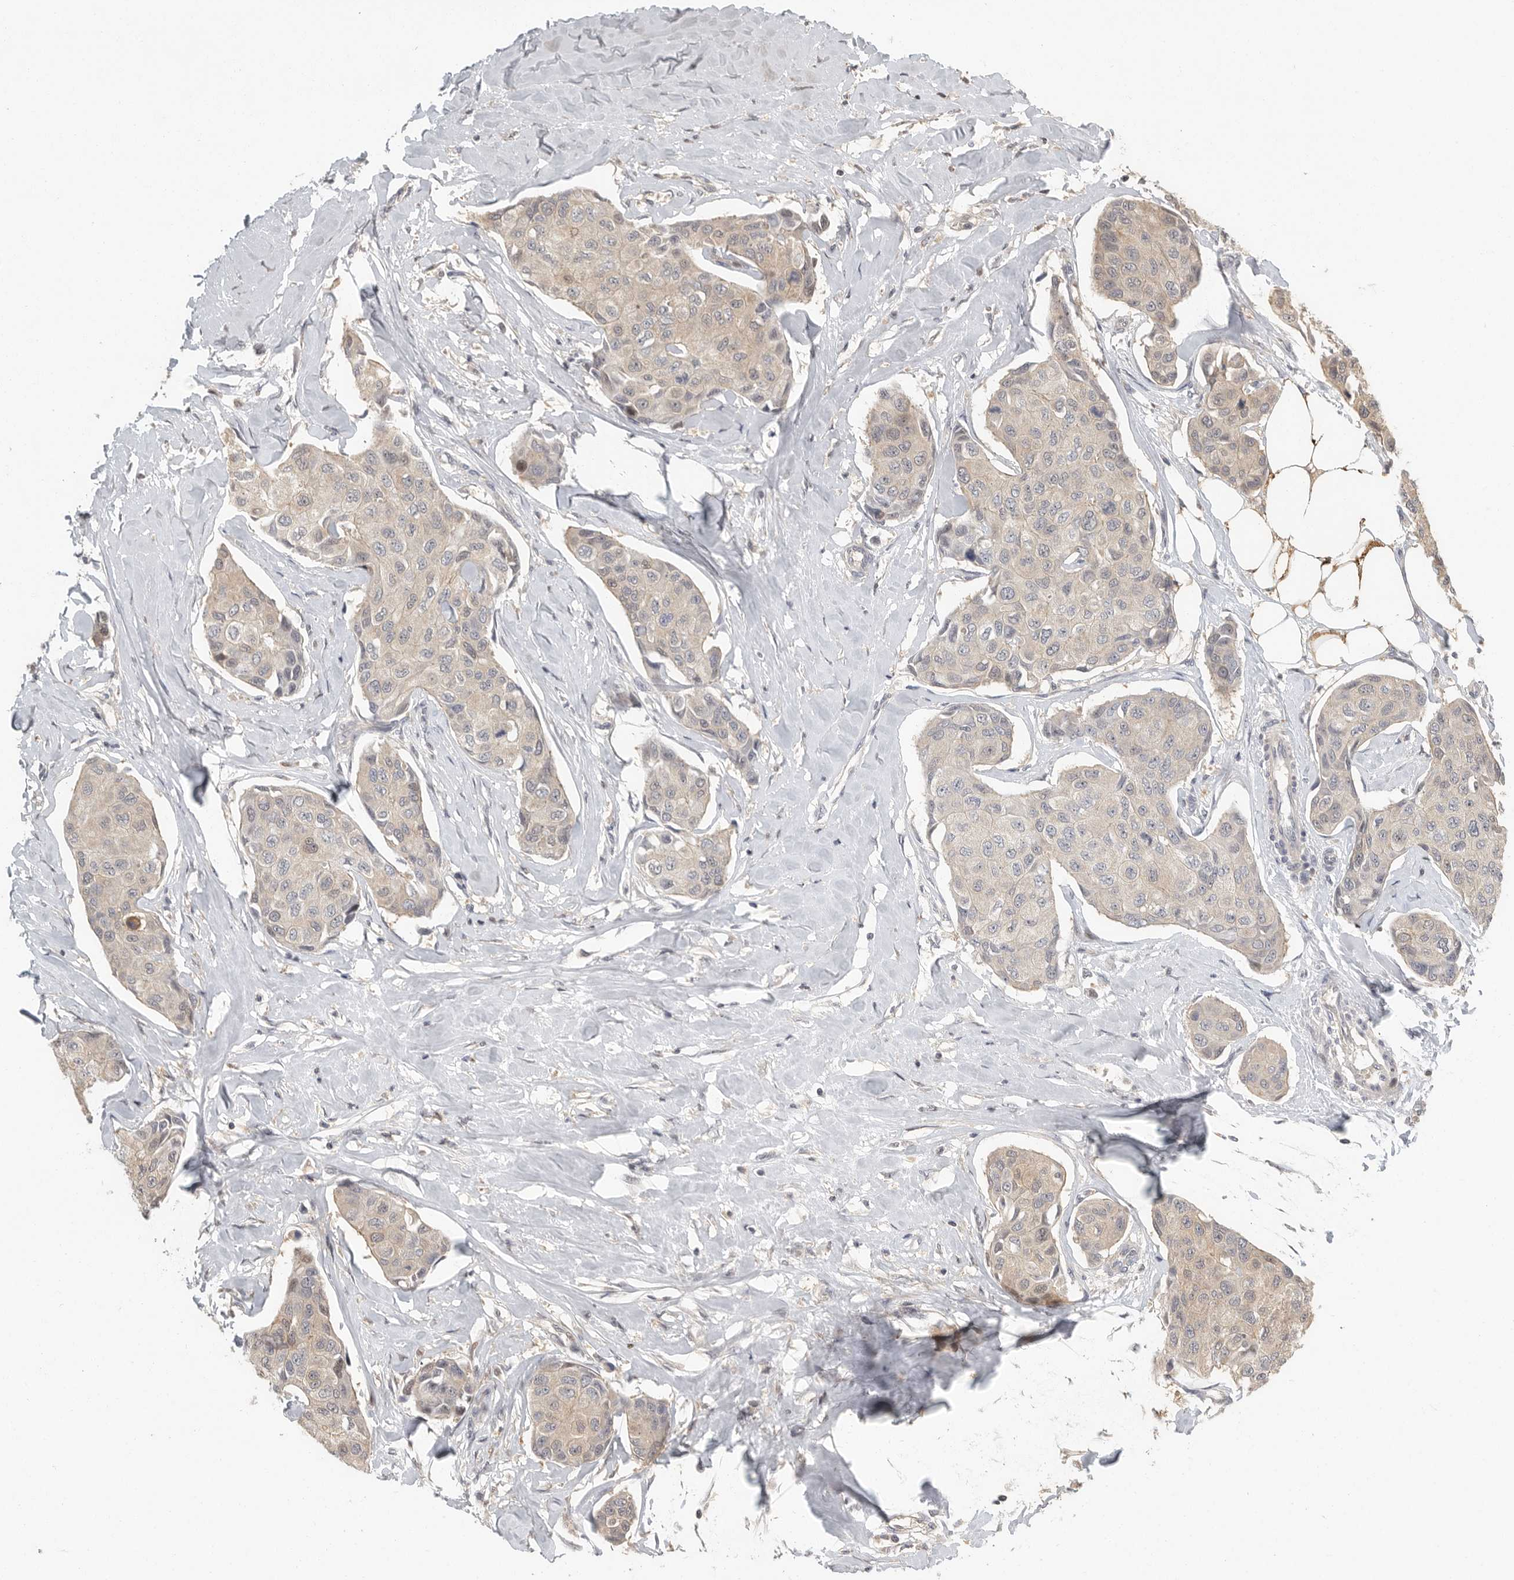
{"staining": {"intensity": "weak", "quantity": "25%-75%", "location": "cytoplasmic/membranous"}, "tissue": "breast cancer", "cell_type": "Tumor cells", "image_type": "cancer", "snomed": [{"axis": "morphology", "description": "Duct carcinoma"}, {"axis": "topography", "description": "Breast"}], "caption": "A micrograph of breast cancer (invasive ductal carcinoma) stained for a protein displays weak cytoplasmic/membranous brown staining in tumor cells. (DAB IHC, brown staining for protein, blue staining for nuclei).", "gene": "SWT1", "patient": {"sex": "female", "age": 80}}